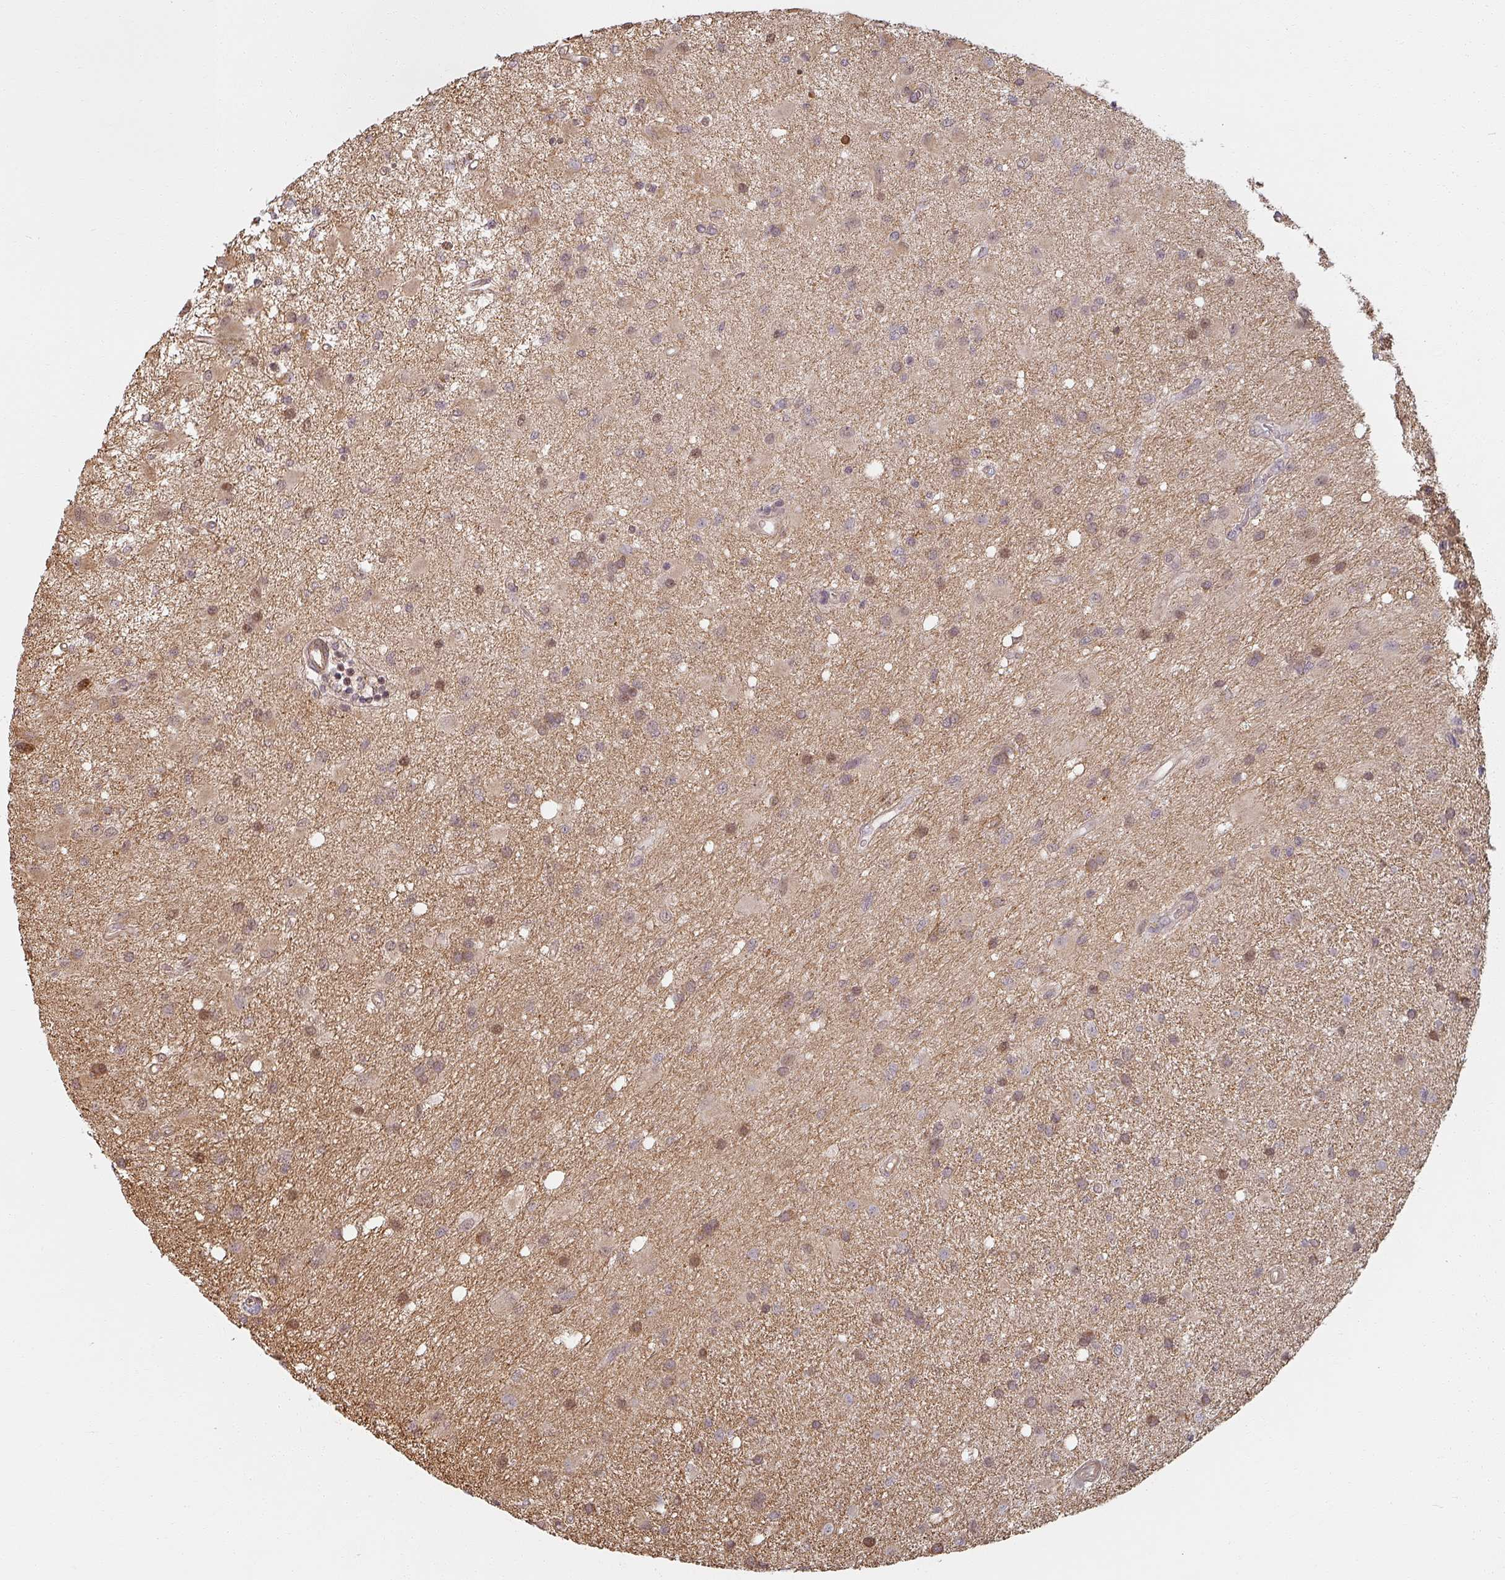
{"staining": {"intensity": "moderate", "quantity": "<25%", "location": "cytoplasmic/membranous,nuclear"}, "tissue": "glioma", "cell_type": "Tumor cells", "image_type": "cancer", "snomed": [{"axis": "morphology", "description": "Glioma, malignant, High grade"}, {"axis": "topography", "description": "Brain"}], "caption": "This micrograph displays malignant high-grade glioma stained with IHC to label a protein in brown. The cytoplasmic/membranous and nuclear of tumor cells show moderate positivity for the protein. Nuclei are counter-stained blue.", "gene": "MED19", "patient": {"sex": "male", "age": 67}}